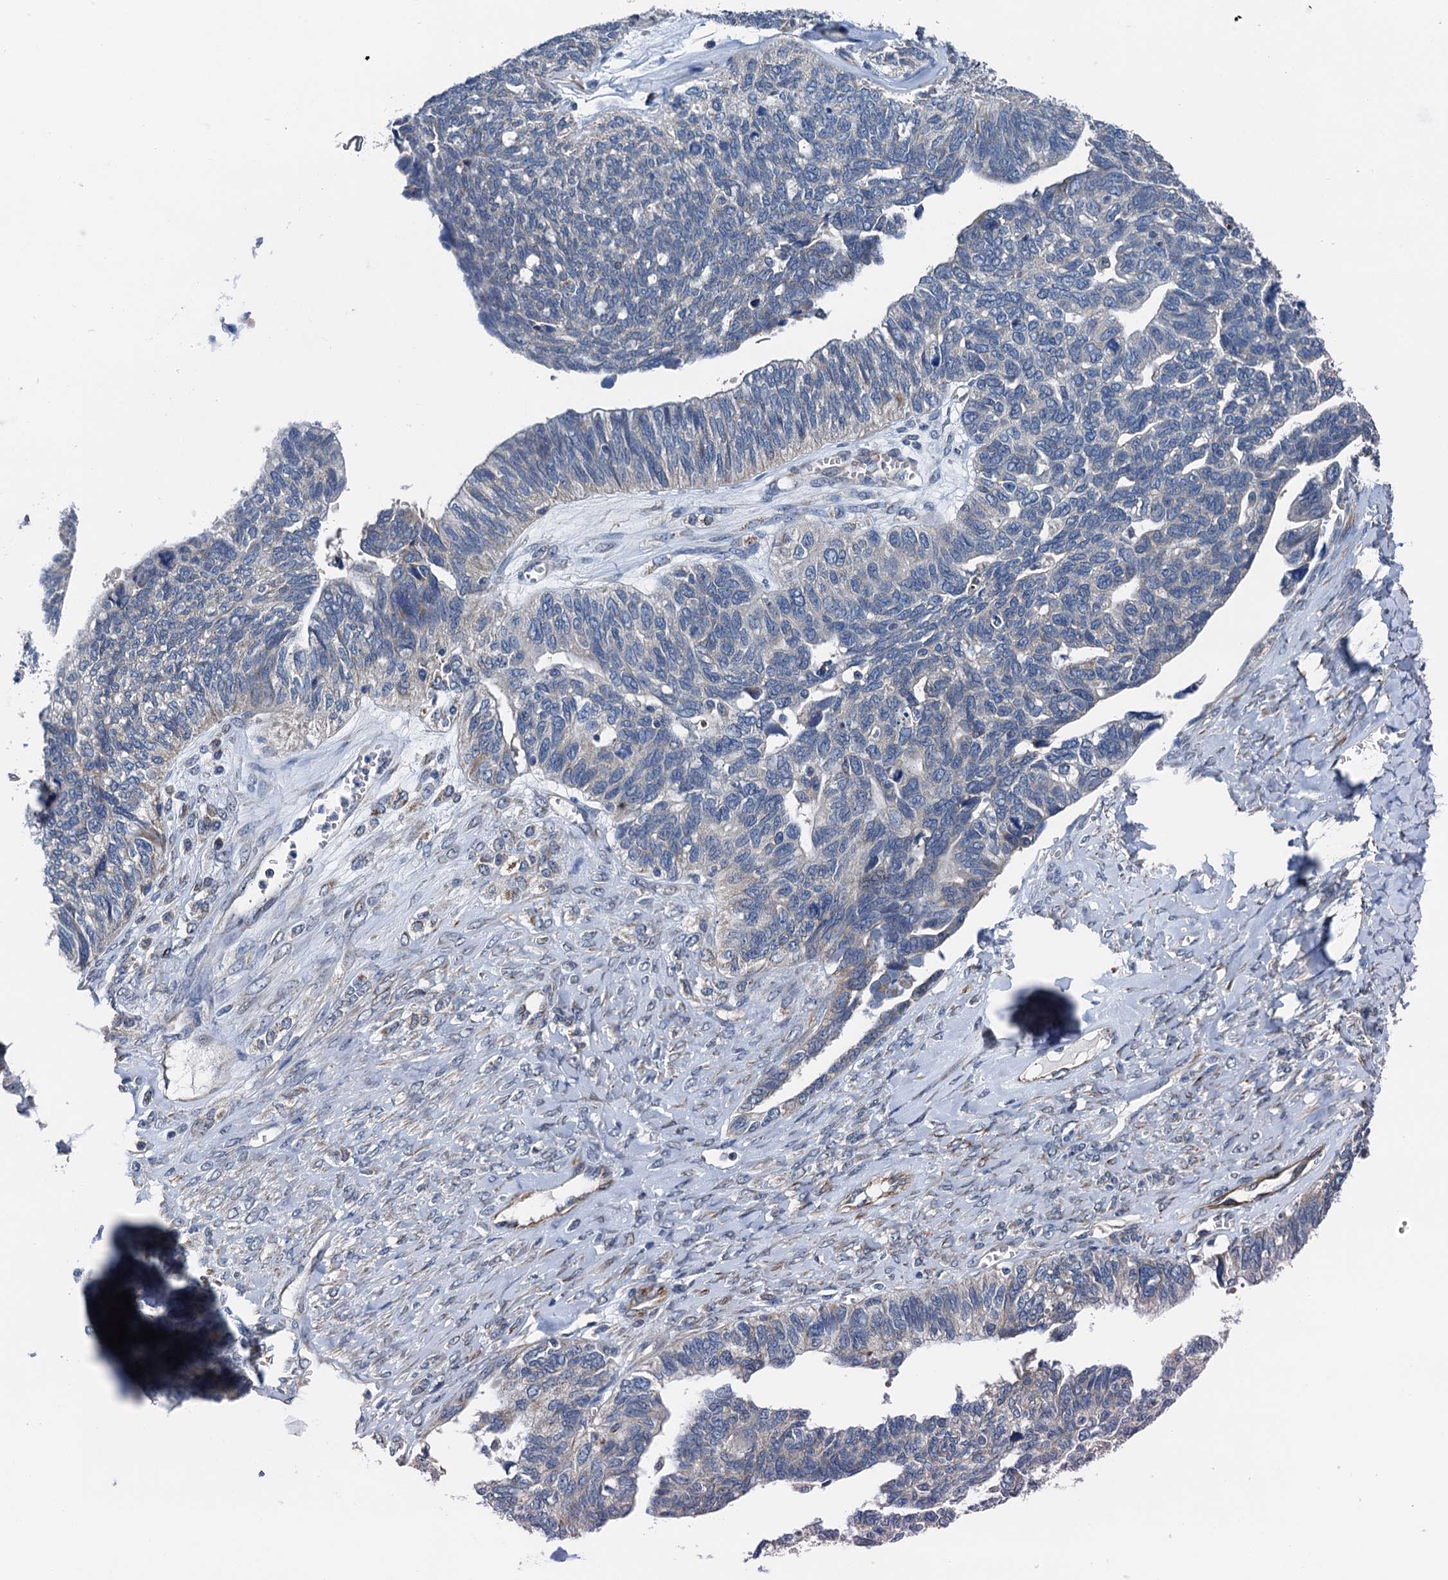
{"staining": {"intensity": "negative", "quantity": "none", "location": "none"}, "tissue": "ovarian cancer", "cell_type": "Tumor cells", "image_type": "cancer", "snomed": [{"axis": "morphology", "description": "Cystadenocarcinoma, serous, NOS"}, {"axis": "topography", "description": "Ovary"}], "caption": "Tumor cells are negative for protein expression in human ovarian cancer (serous cystadenocarcinoma). The staining was performed using DAB to visualize the protein expression in brown, while the nuclei were stained in blue with hematoxylin (Magnification: 20x).", "gene": "ELAC1", "patient": {"sex": "female", "age": 79}}